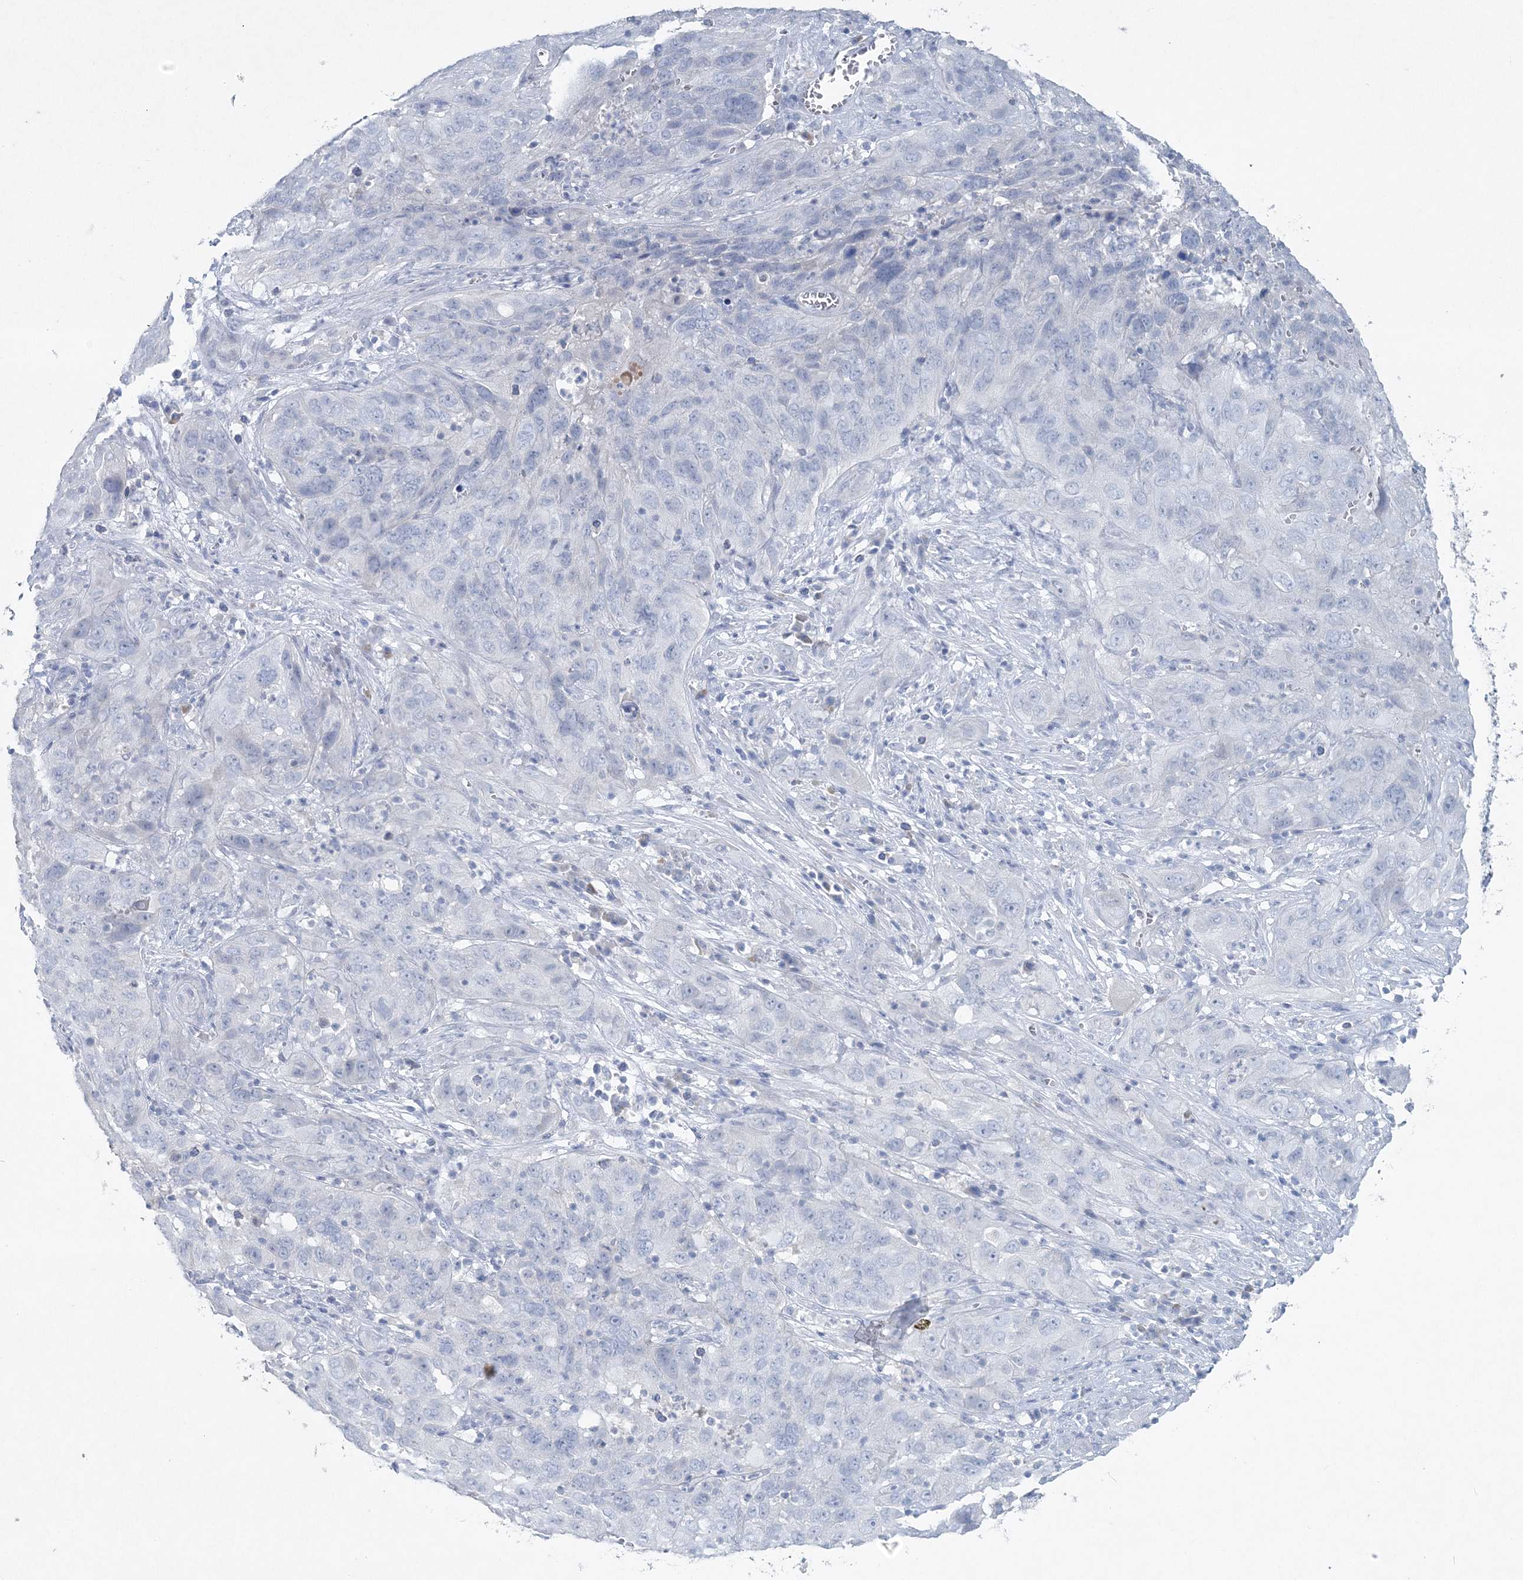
{"staining": {"intensity": "negative", "quantity": "none", "location": "none"}, "tissue": "cervical cancer", "cell_type": "Tumor cells", "image_type": "cancer", "snomed": [{"axis": "morphology", "description": "Squamous cell carcinoma, NOS"}, {"axis": "topography", "description": "Cervix"}], "caption": "Immunohistochemical staining of human squamous cell carcinoma (cervical) exhibits no significant expression in tumor cells. Nuclei are stained in blue.", "gene": "GCKR", "patient": {"sex": "female", "age": 32}}